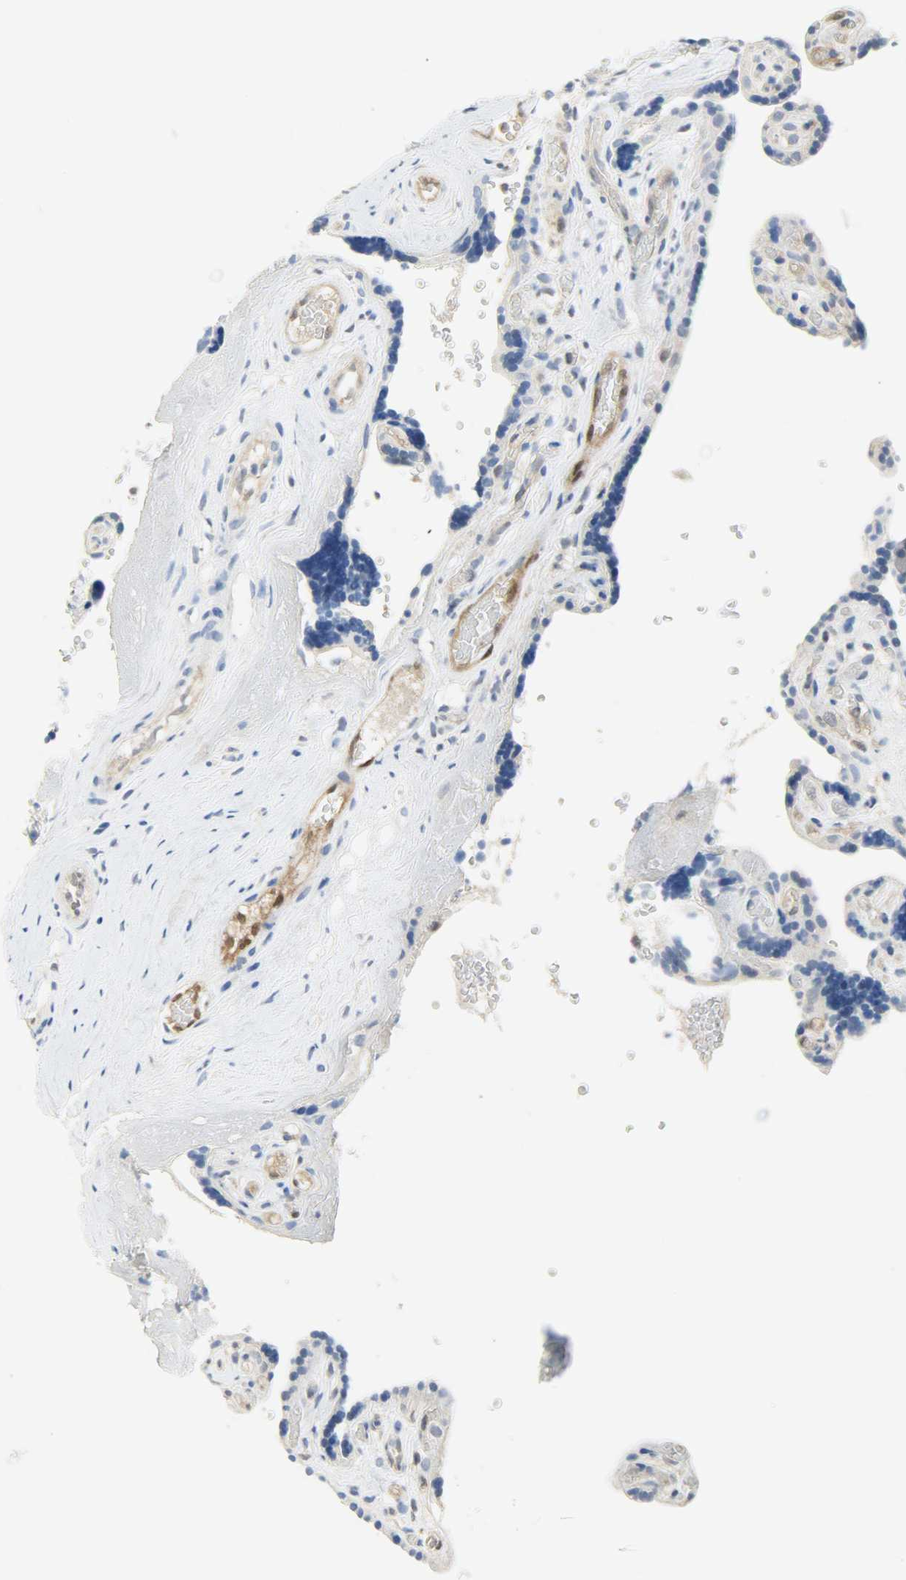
{"staining": {"intensity": "negative", "quantity": "none", "location": "none"}, "tissue": "placenta", "cell_type": "Trophoblastic cells", "image_type": "normal", "snomed": [{"axis": "morphology", "description": "Normal tissue, NOS"}, {"axis": "topography", "description": "Placenta"}], "caption": "Immunohistochemistry (IHC) photomicrograph of benign placenta: placenta stained with DAB (3,3'-diaminobenzidine) reveals no significant protein positivity in trophoblastic cells.", "gene": "FKBP1A", "patient": {"sex": "female", "age": 30}}